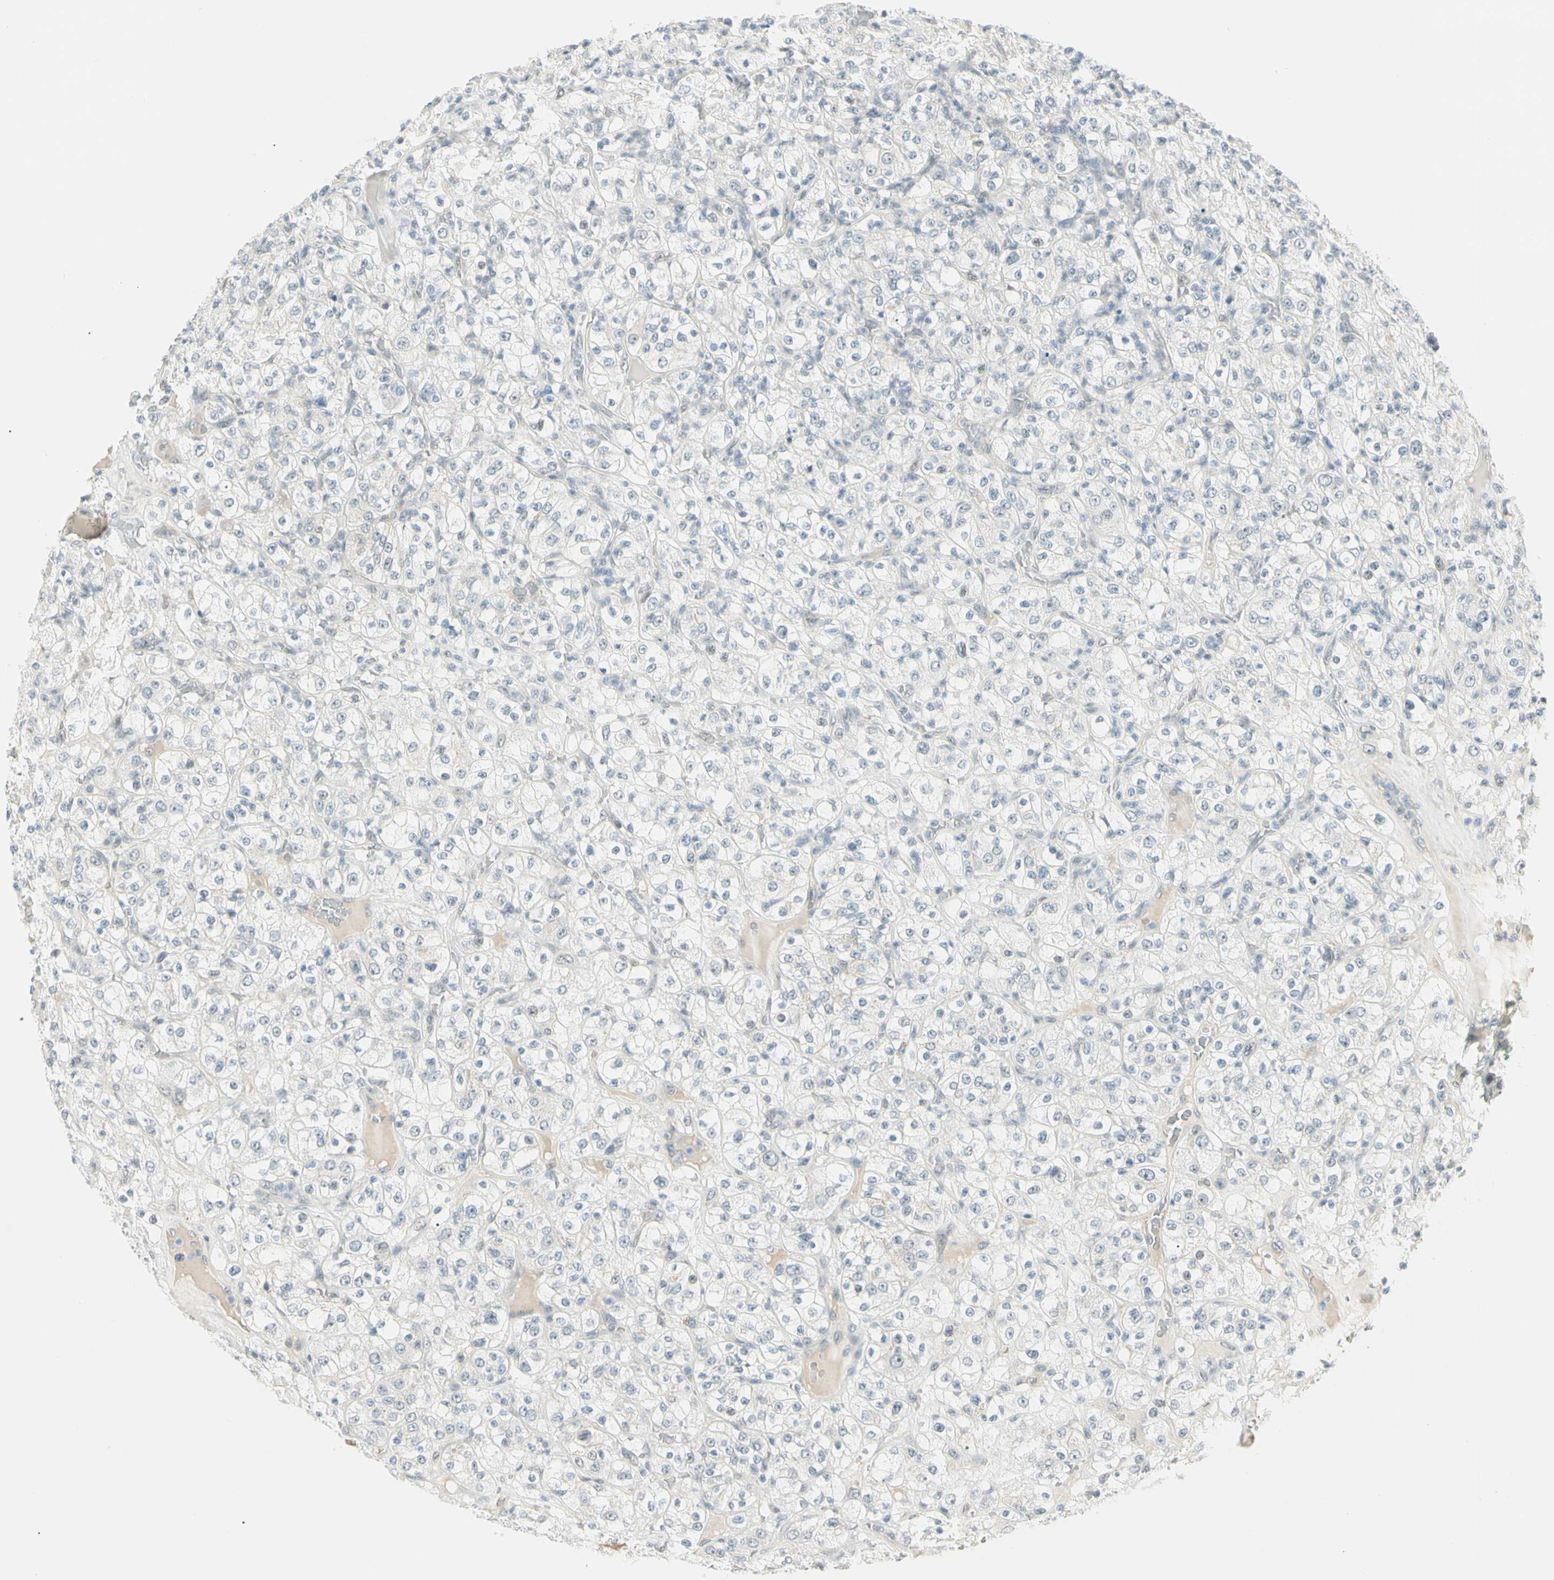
{"staining": {"intensity": "negative", "quantity": "none", "location": "none"}, "tissue": "renal cancer", "cell_type": "Tumor cells", "image_type": "cancer", "snomed": [{"axis": "morphology", "description": "Normal tissue, NOS"}, {"axis": "morphology", "description": "Adenocarcinoma, NOS"}, {"axis": "topography", "description": "Kidney"}], "caption": "Immunohistochemical staining of renal cancer shows no significant staining in tumor cells.", "gene": "ASPN", "patient": {"sex": "female", "age": 72}}